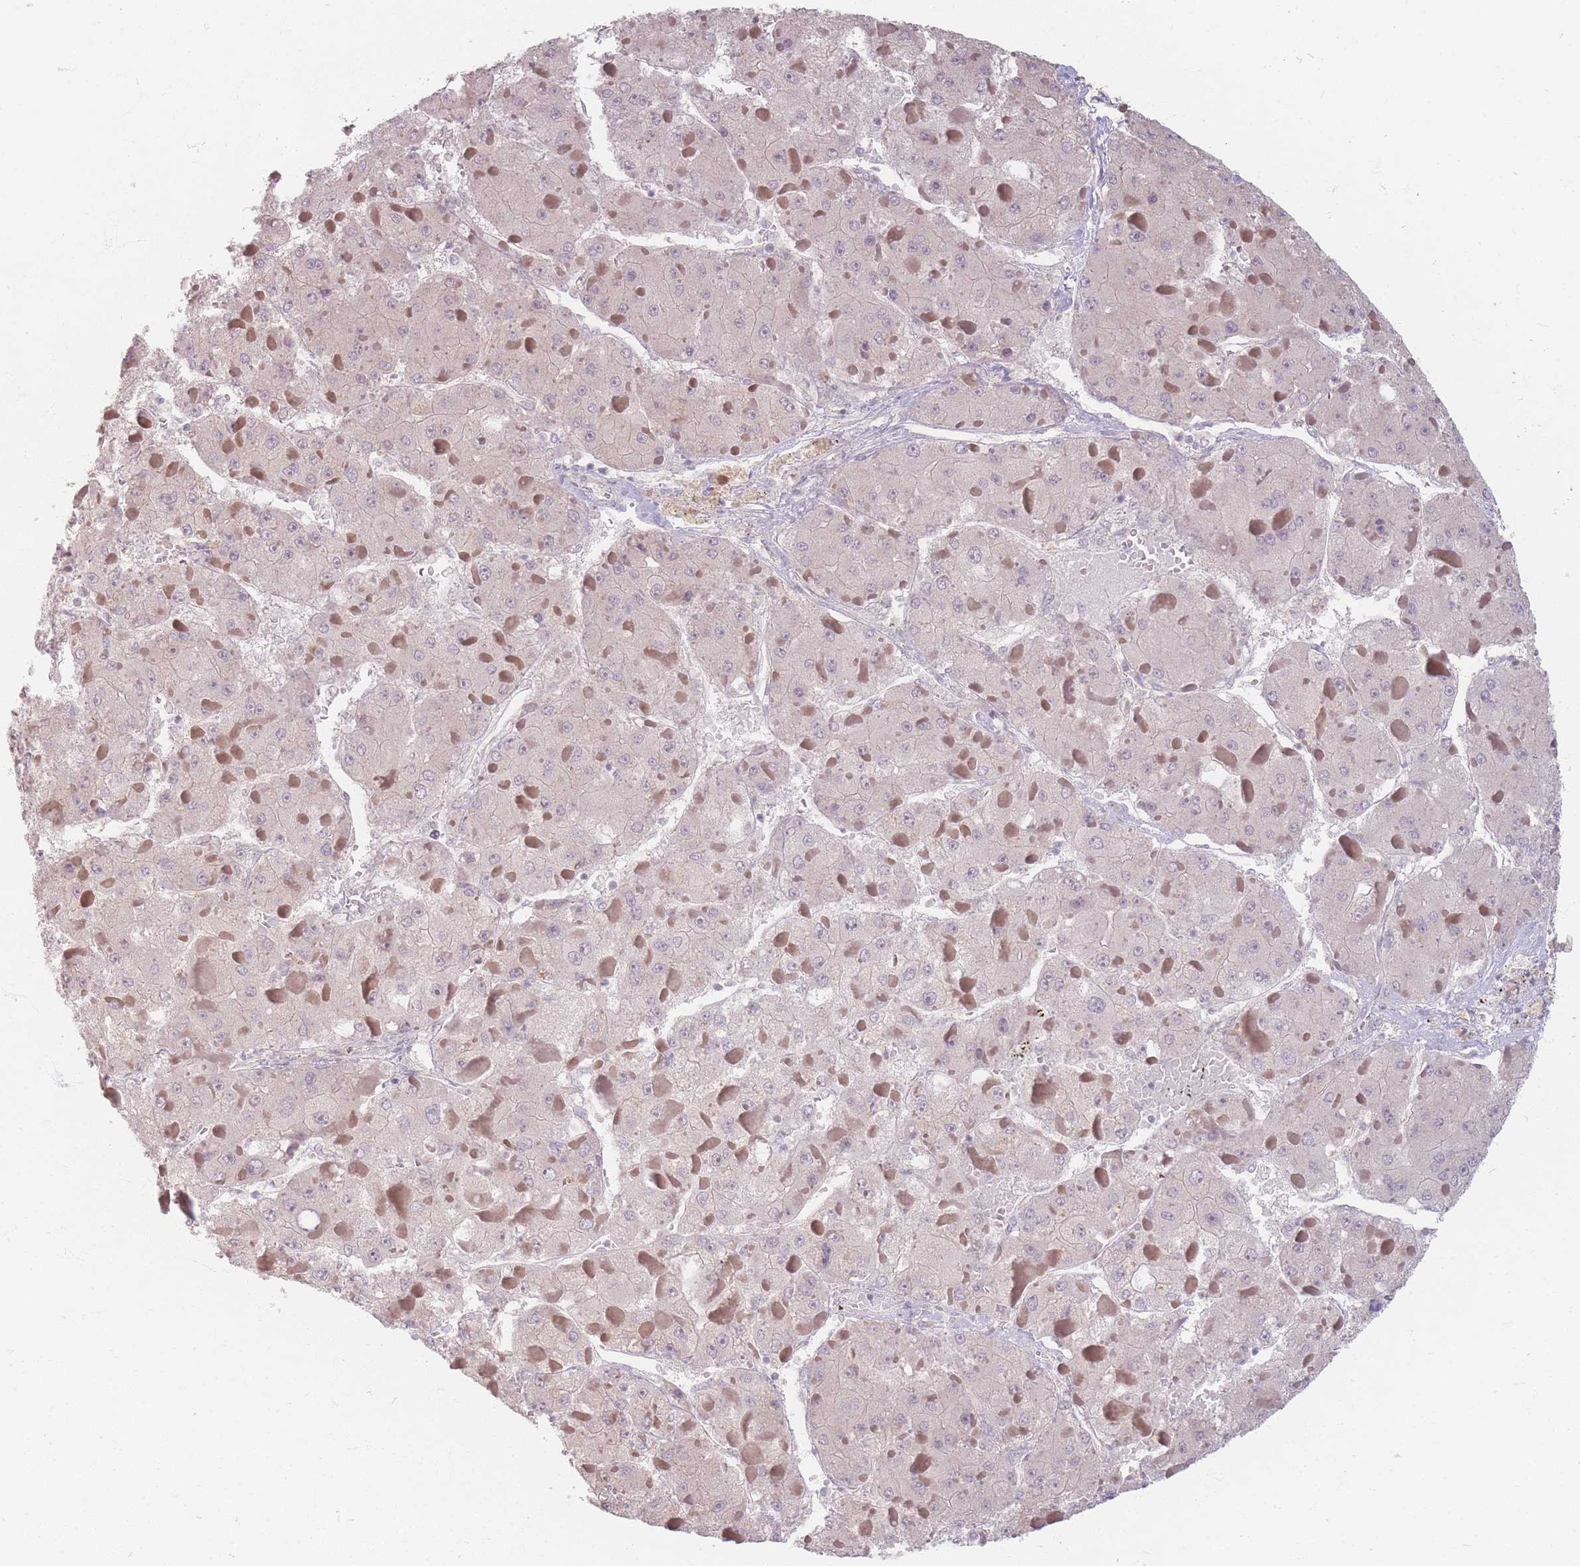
{"staining": {"intensity": "negative", "quantity": "none", "location": "none"}, "tissue": "liver cancer", "cell_type": "Tumor cells", "image_type": "cancer", "snomed": [{"axis": "morphology", "description": "Carcinoma, Hepatocellular, NOS"}, {"axis": "topography", "description": "Liver"}], "caption": "The micrograph shows no staining of tumor cells in liver hepatocellular carcinoma.", "gene": "GABRA6", "patient": {"sex": "female", "age": 73}}